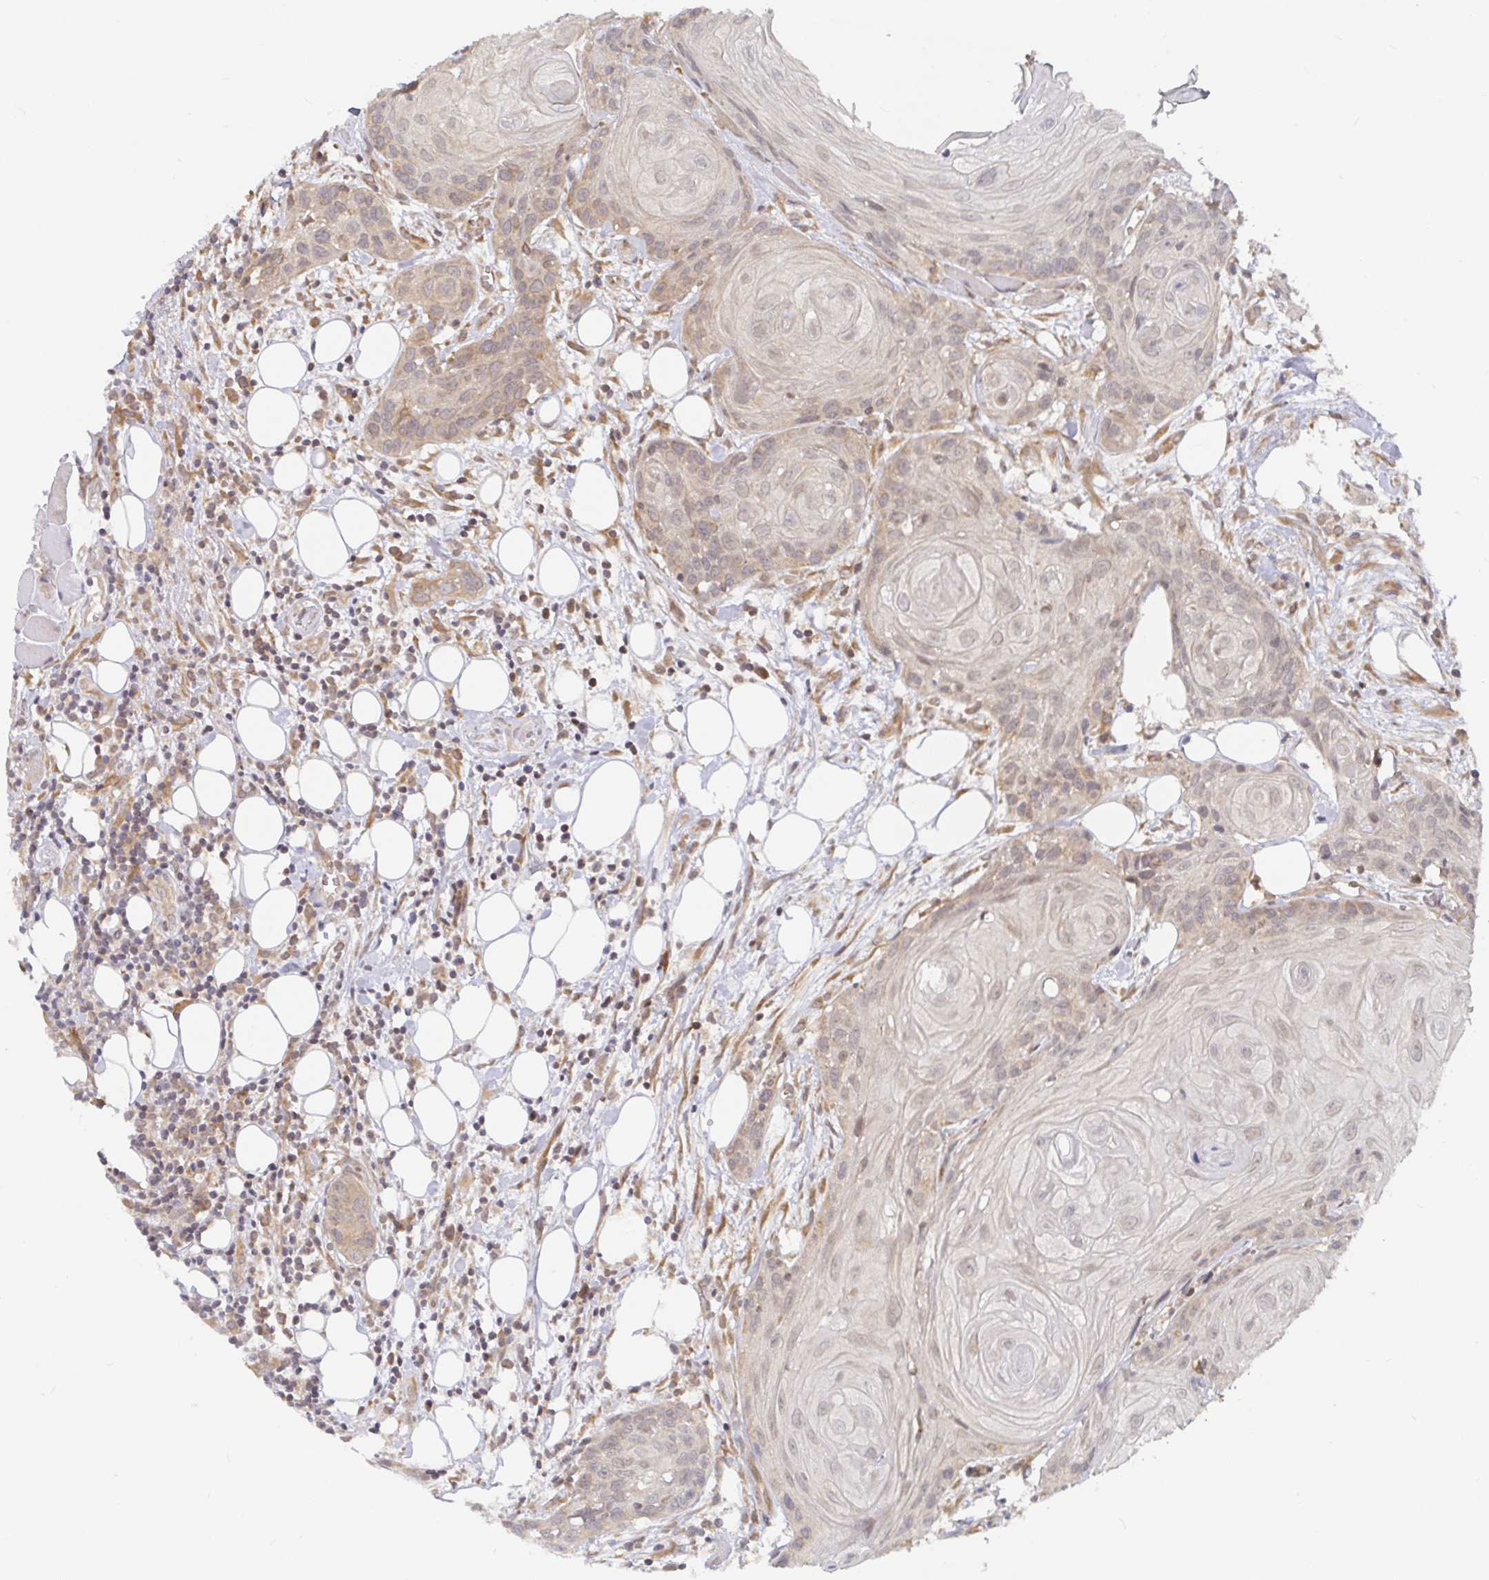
{"staining": {"intensity": "weak", "quantity": "25%-75%", "location": "cytoplasmic/membranous"}, "tissue": "head and neck cancer", "cell_type": "Tumor cells", "image_type": "cancer", "snomed": [{"axis": "morphology", "description": "Squamous cell carcinoma, NOS"}, {"axis": "topography", "description": "Oral tissue"}, {"axis": "topography", "description": "Head-Neck"}], "caption": "High-power microscopy captured an IHC image of head and neck cancer, revealing weak cytoplasmic/membranous staining in about 25%-75% of tumor cells.", "gene": "ALG1", "patient": {"sex": "male", "age": 58}}